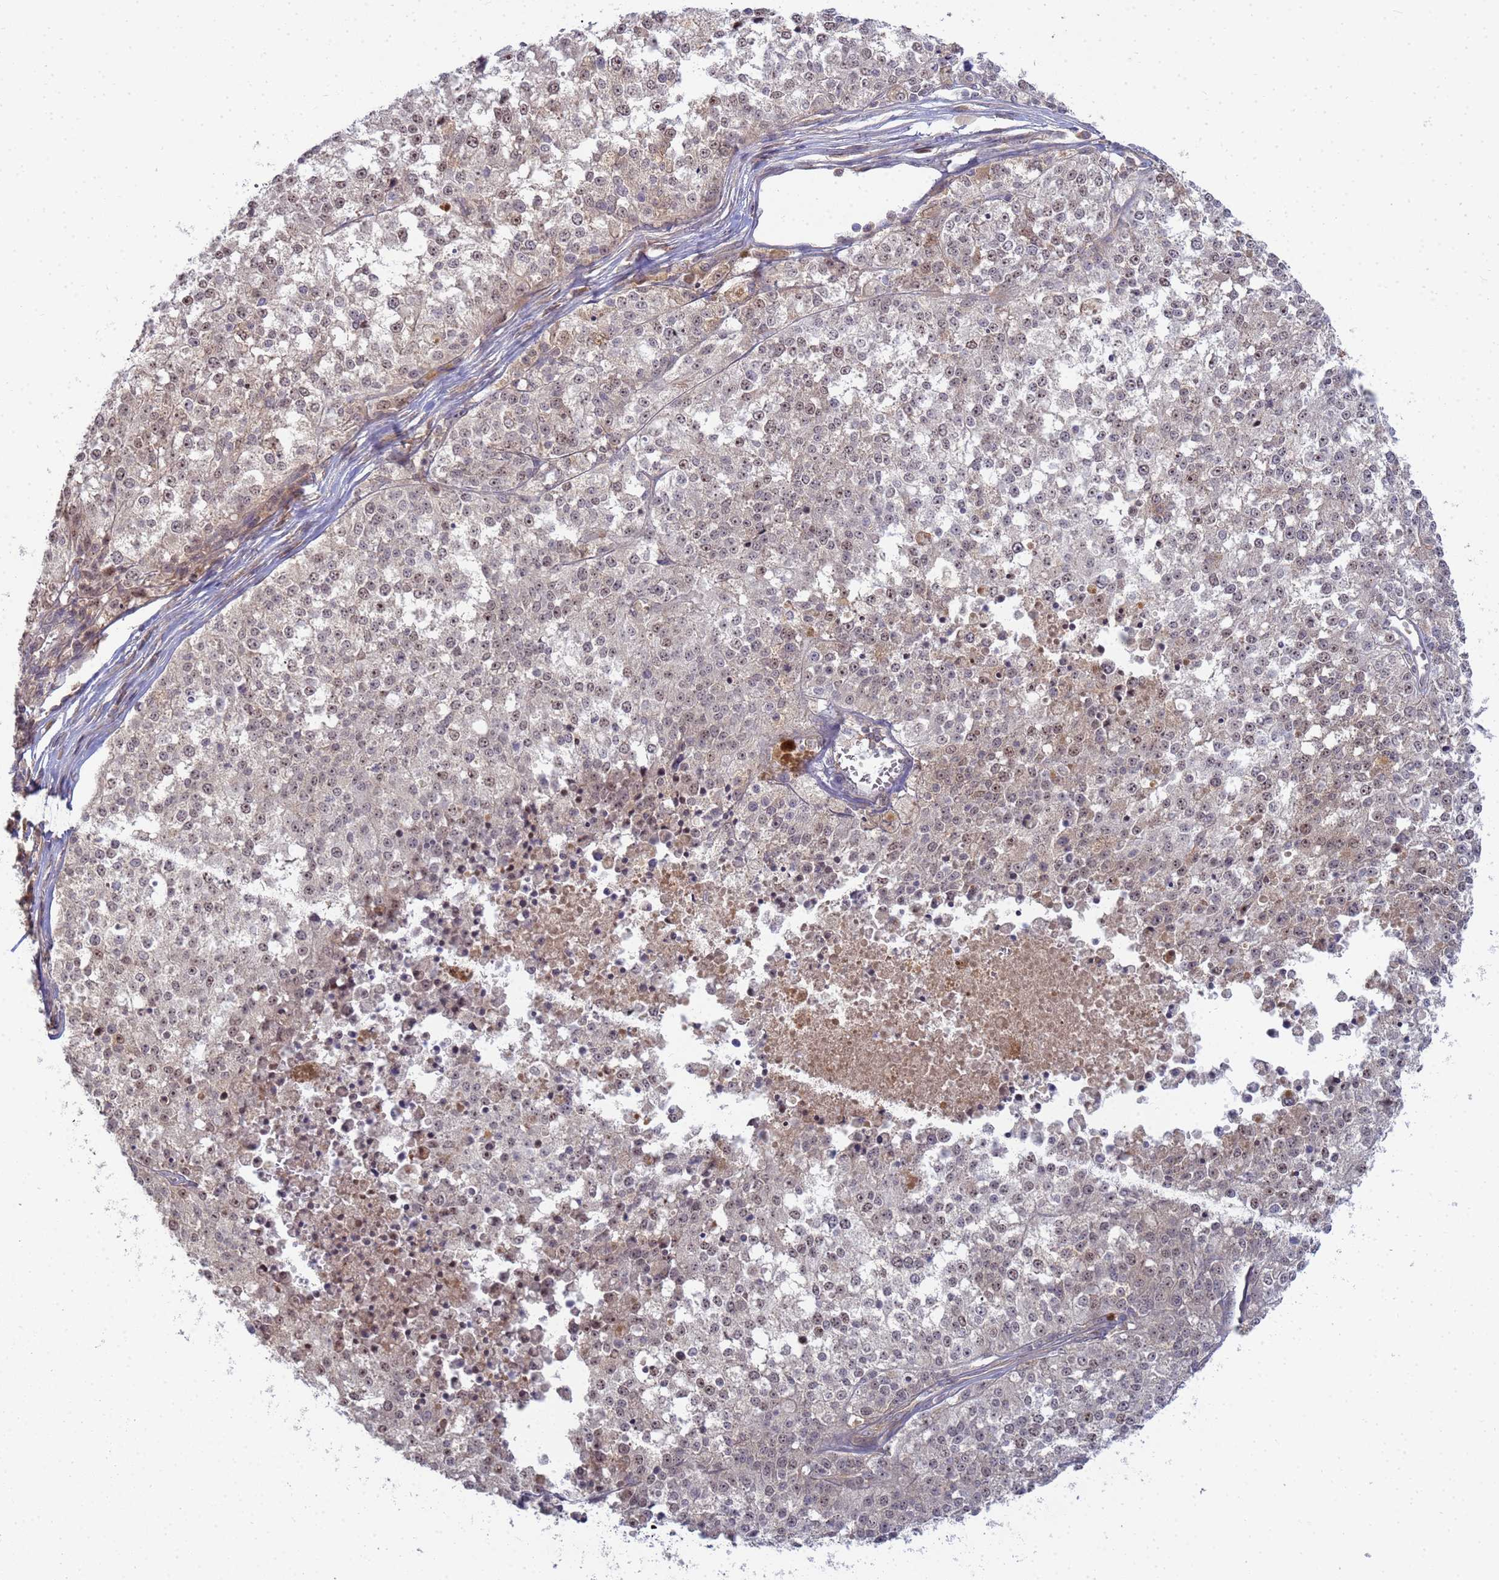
{"staining": {"intensity": "weak", "quantity": "25%-75%", "location": "nuclear"}, "tissue": "melanoma", "cell_type": "Tumor cells", "image_type": "cancer", "snomed": [{"axis": "morphology", "description": "Malignant melanoma, NOS"}, {"axis": "topography", "description": "Skin"}], "caption": "An image showing weak nuclear staining in approximately 25%-75% of tumor cells in malignant melanoma, as visualized by brown immunohistochemical staining.", "gene": "SHARPIN", "patient": {"sex": "female", "age": 64}}